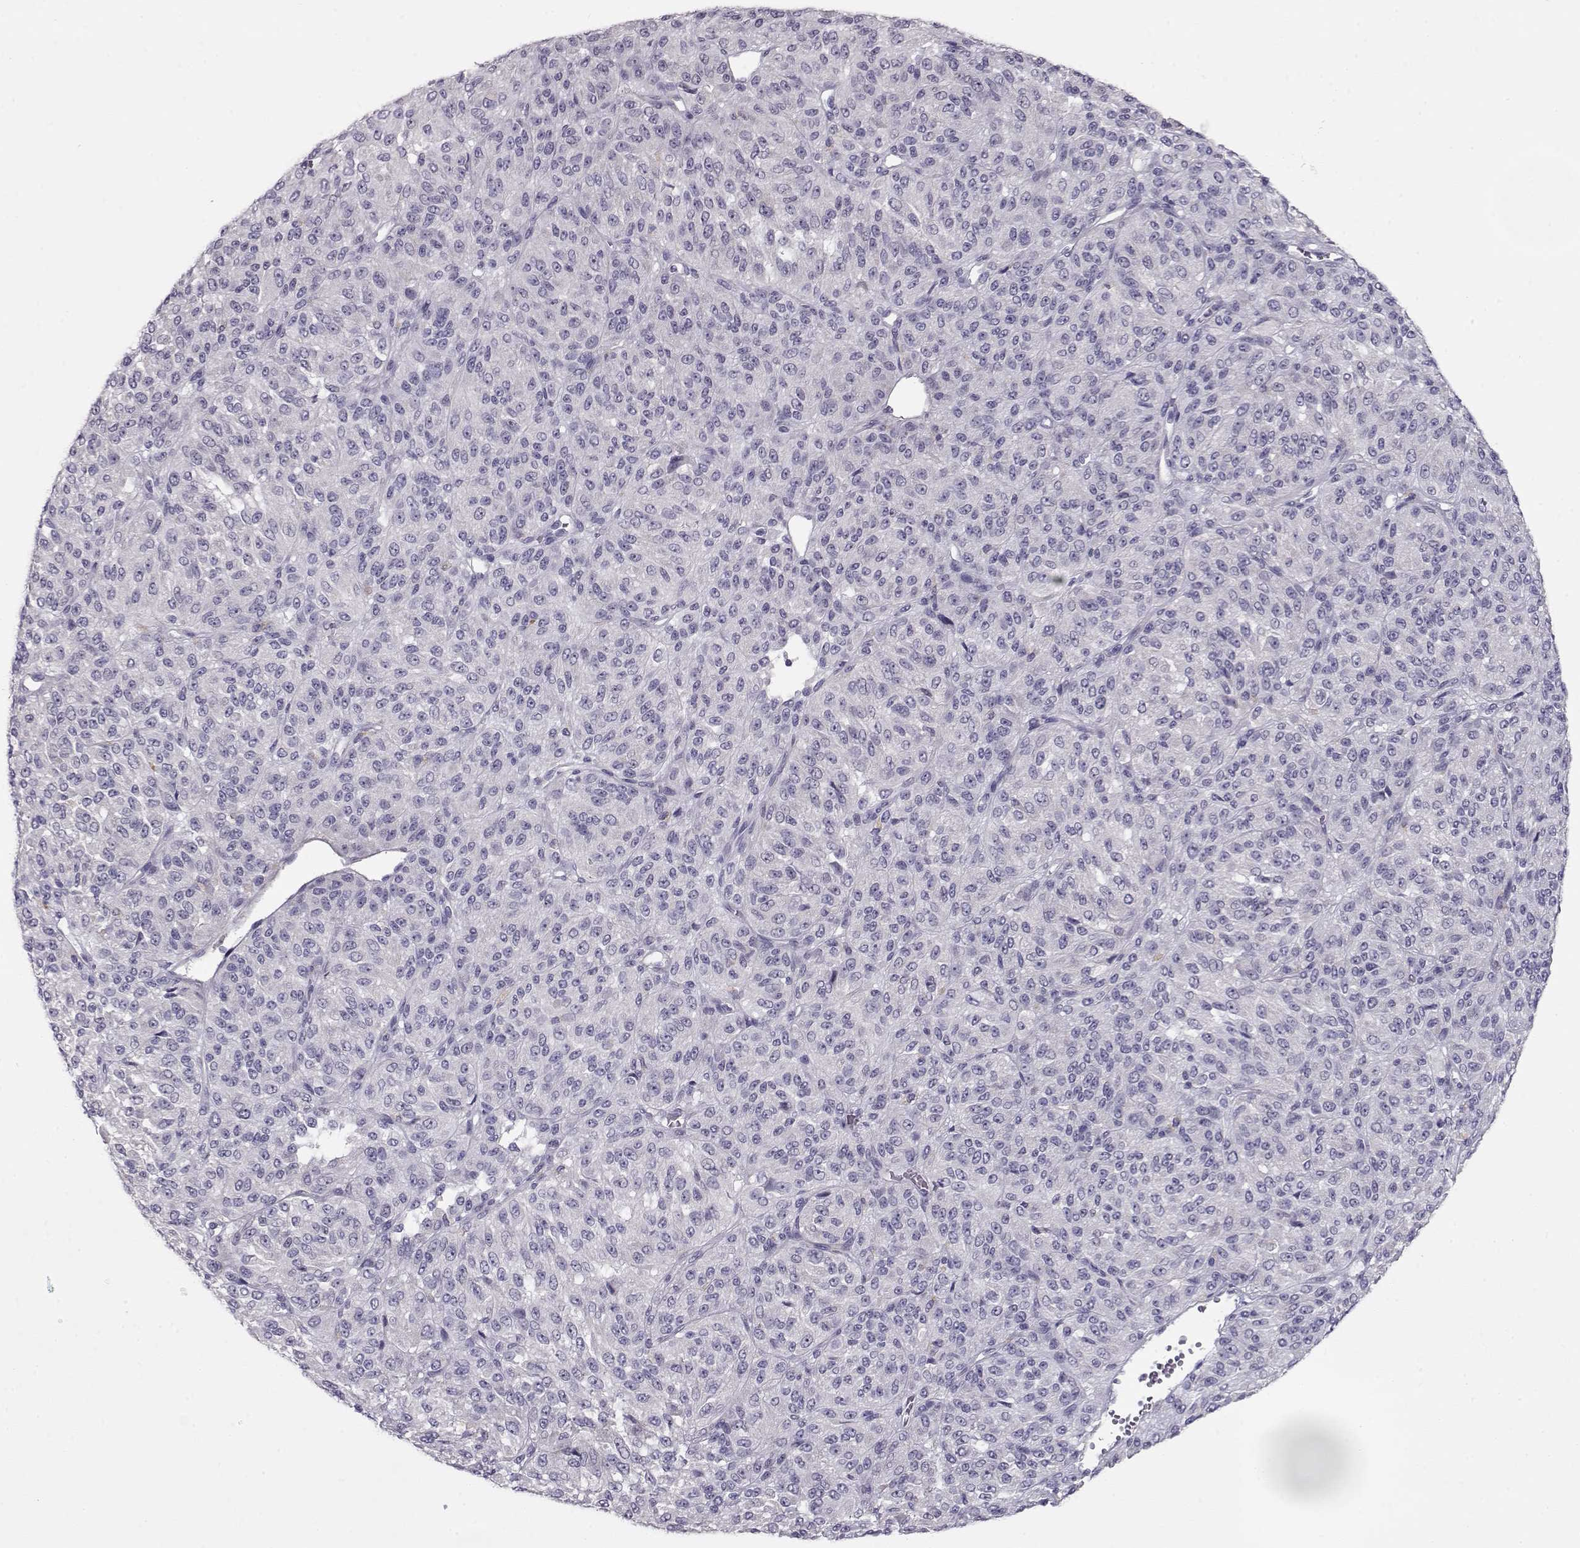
{"staining": {"intensity": "negative", "quantity": "none", "location": "none"}, "tissue": "melanoma", "cell_type": "Tumor cells", "image_type": "cancer", "snomed": [{"axis": "morphology", "description": "Malignant melanoma, Metastatic site"}, {"axis": "topography", "description": "Brain"}], "caption": "Immunohistochemistry (IHC) histopathology image of malignant melanoma (metastatic site) stained for a protein (brown), which shows no expression in tumor cells.", "gene": "GRK1", "patient": {"sex": "female", "age": 56}}